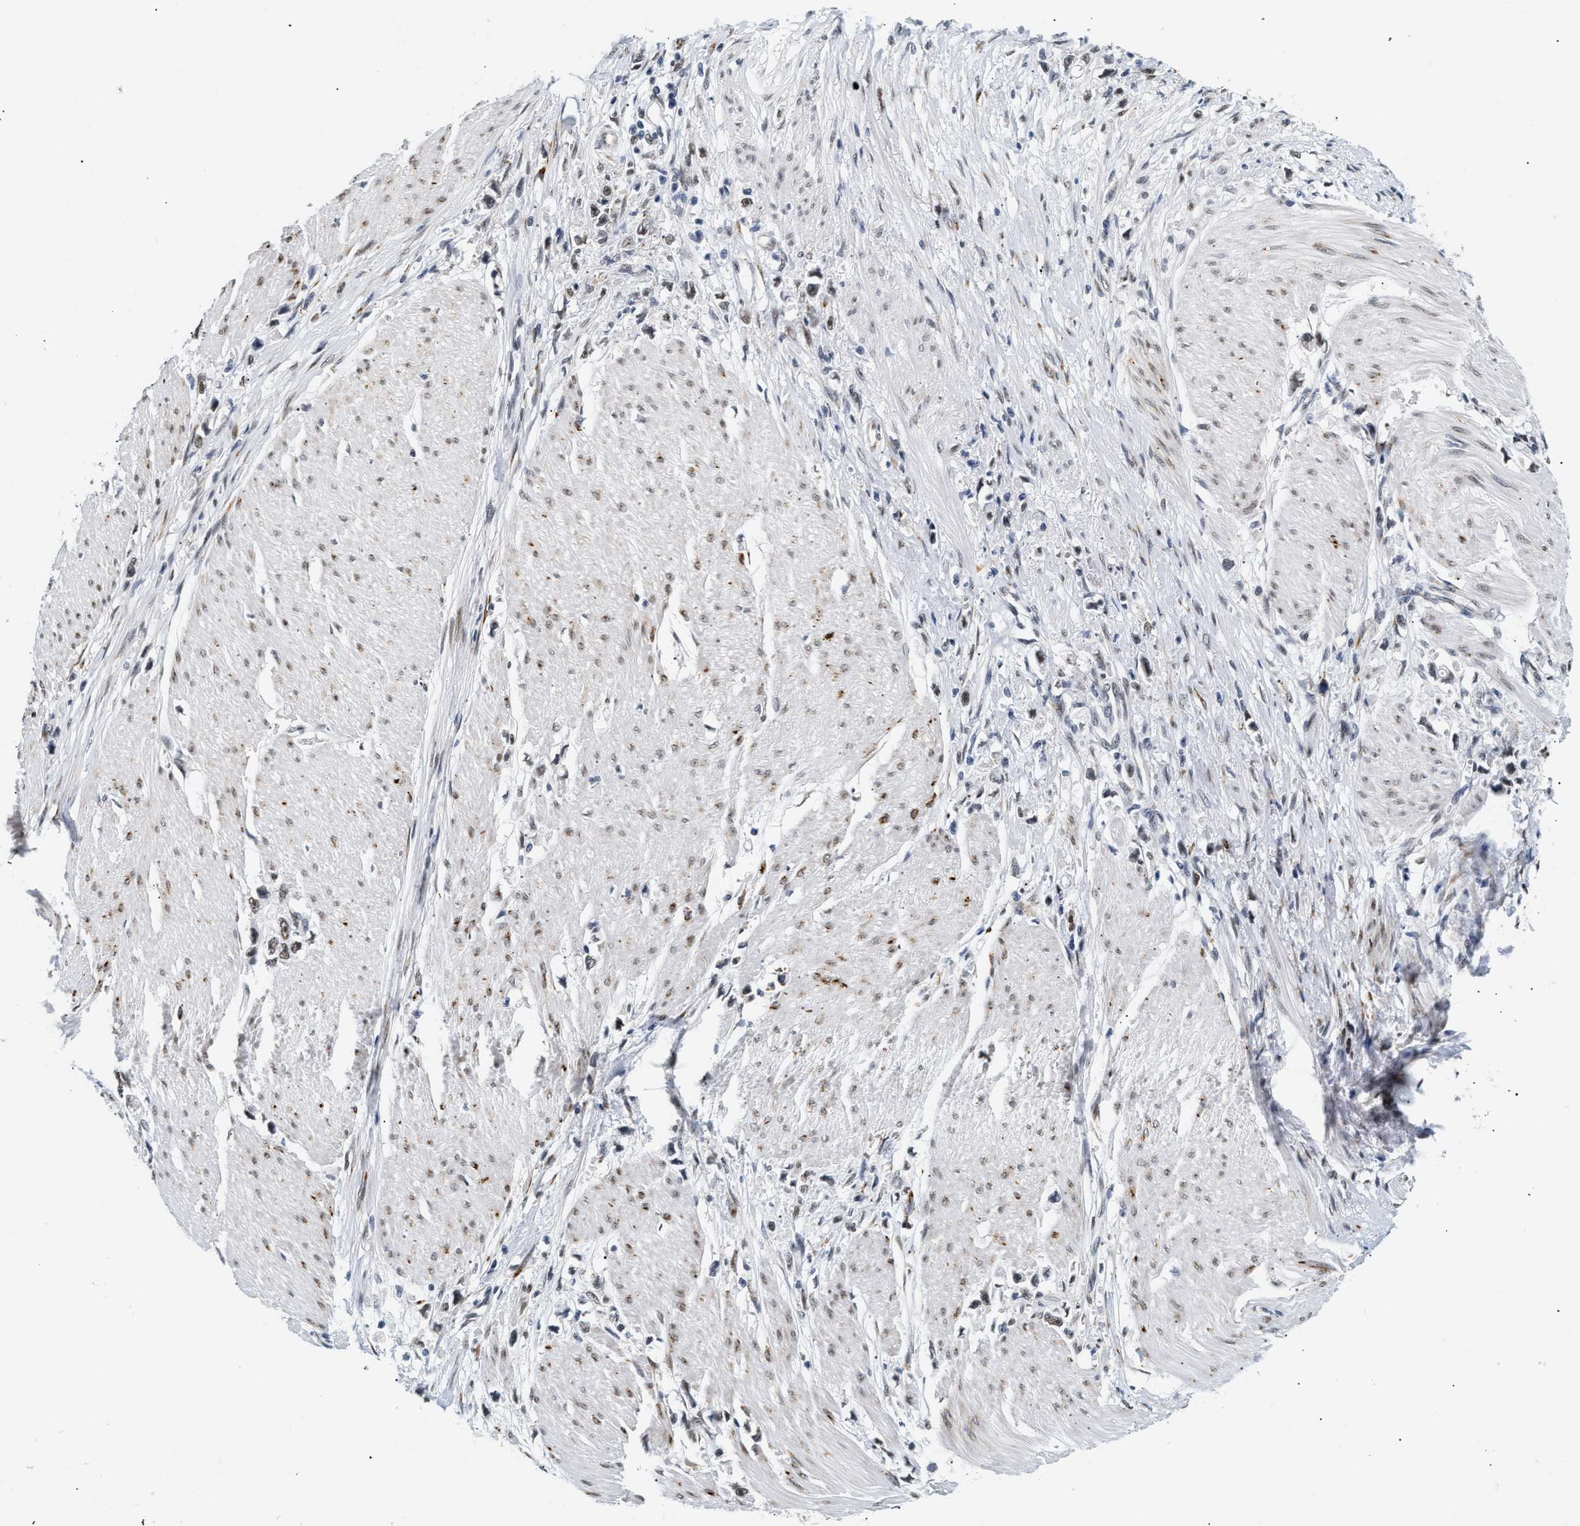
{"staining": {"intensity": "weak", "quantity": "25%-75%", "location": "nuclear"}, "tissue": "stomach cancer", "cell_type": "Tumor cells", "image_type": "cancer", "snomed": [{"axis": "morphology", "description": "Adenocarcinoma, NOS"}, {"axis": "topography", "description": "Stomach"}], "caption": "This micrograph exhibits immunohistochemistry (IHC) staining of human stomach cancer (adenocarcinoma), with low weak nuclear expression in approximately 25%-75% of tumor cells.", "gene": "THOC1", "patient": {"sex": "female", "age": 59}}